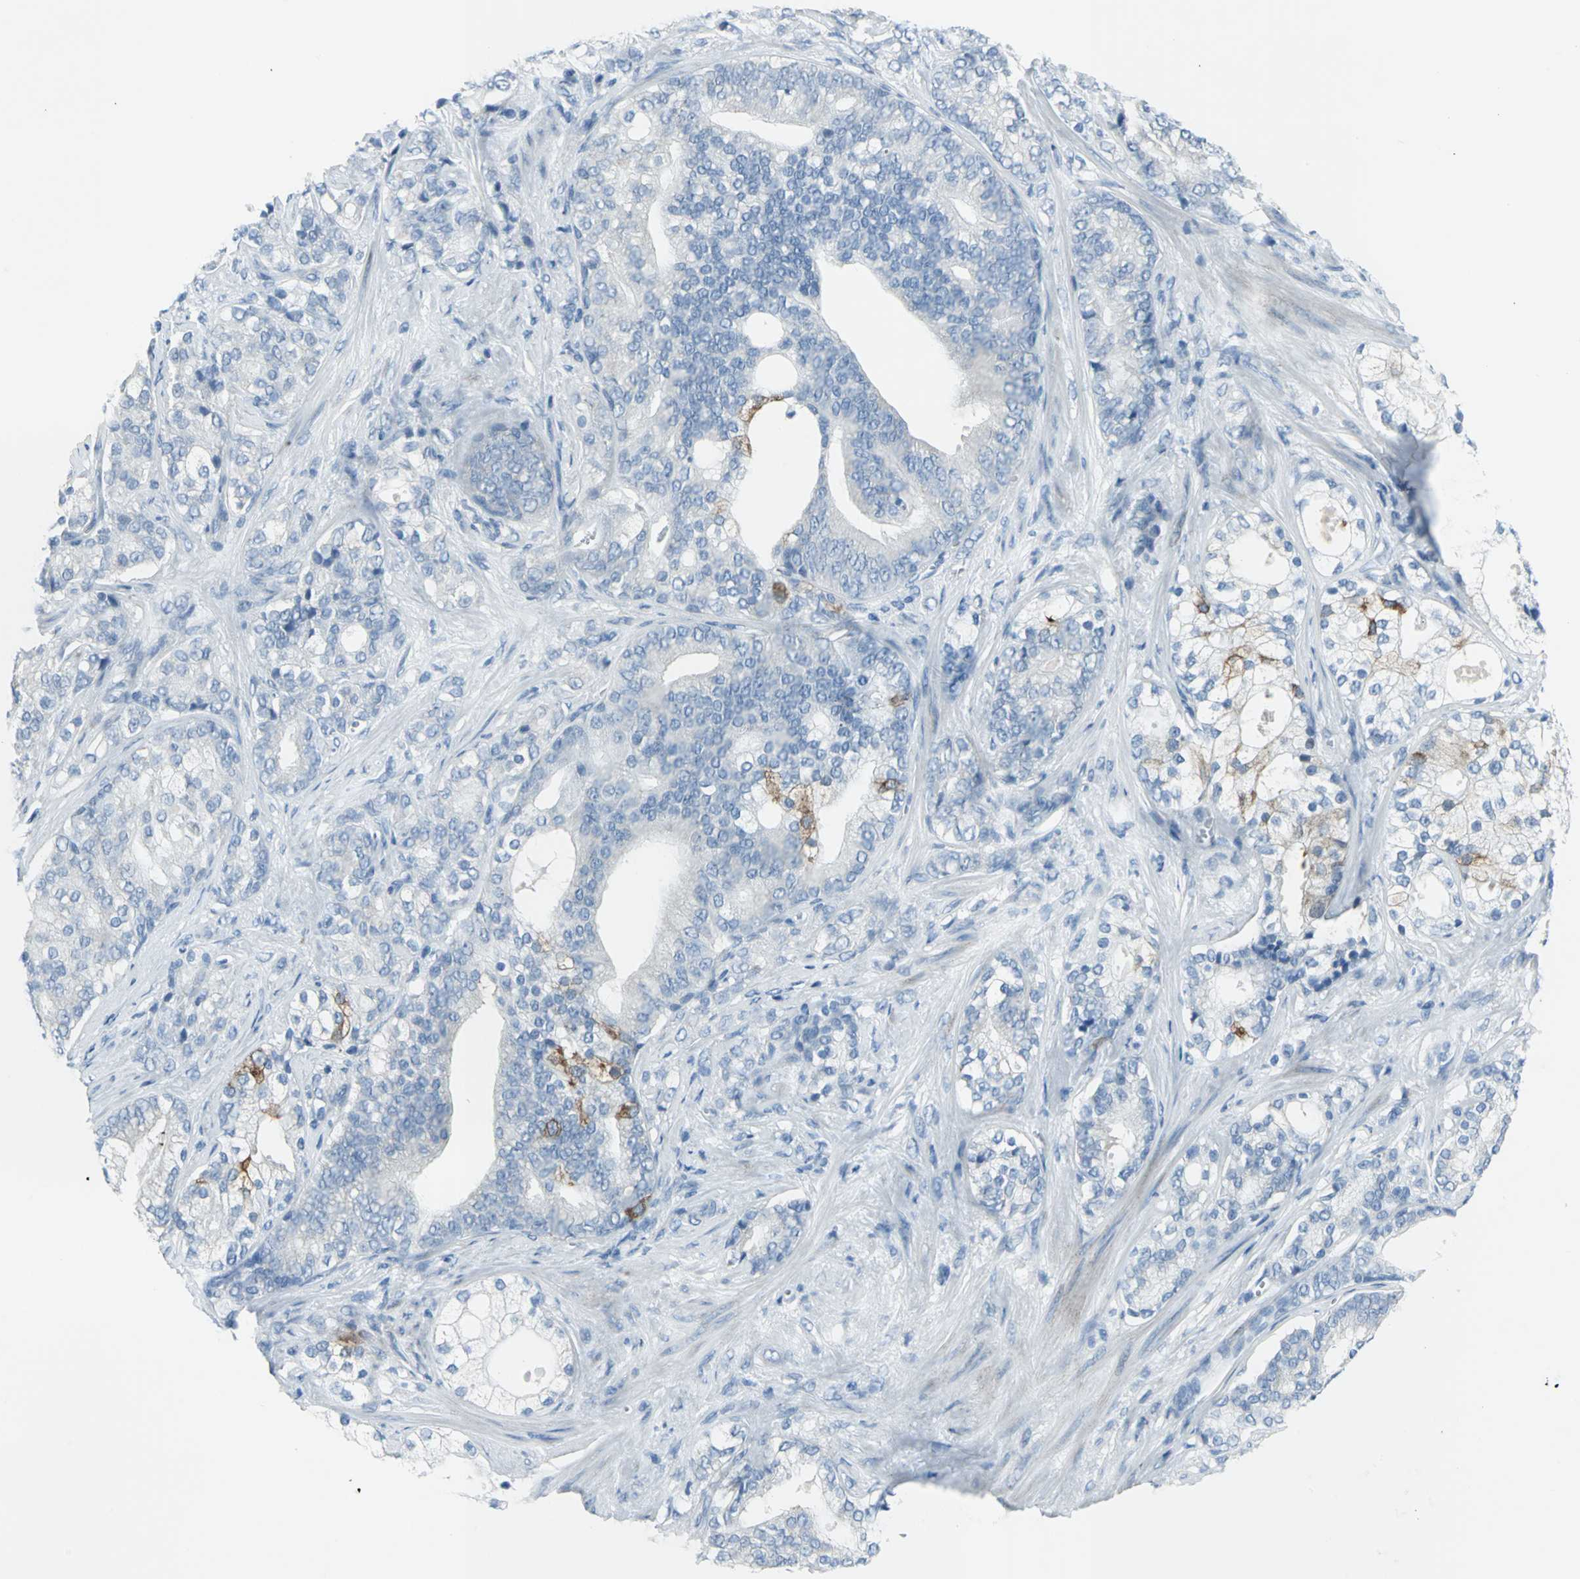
{"staining": {"intensity": "moderate", "quantity": "<25%", "location": "cytoplasmic/membranous"}, "tissue": "prostate cancer", "cell_type": "Tumor cells", "image_type": "cancer", "snomed": [{"axis": "morphology", "description": "Adenocarcinoma, Low grade"}, {"axis": "topography", "description": "Prostate"}], "caption": "Immunohistochemical staining of prostate cancer shows moderate cytoplasmic/membranous protein expression in approximately <25% of tumor cells.", "gene": "DNAI2", "patient": {"sex": "male", "age": 58}}